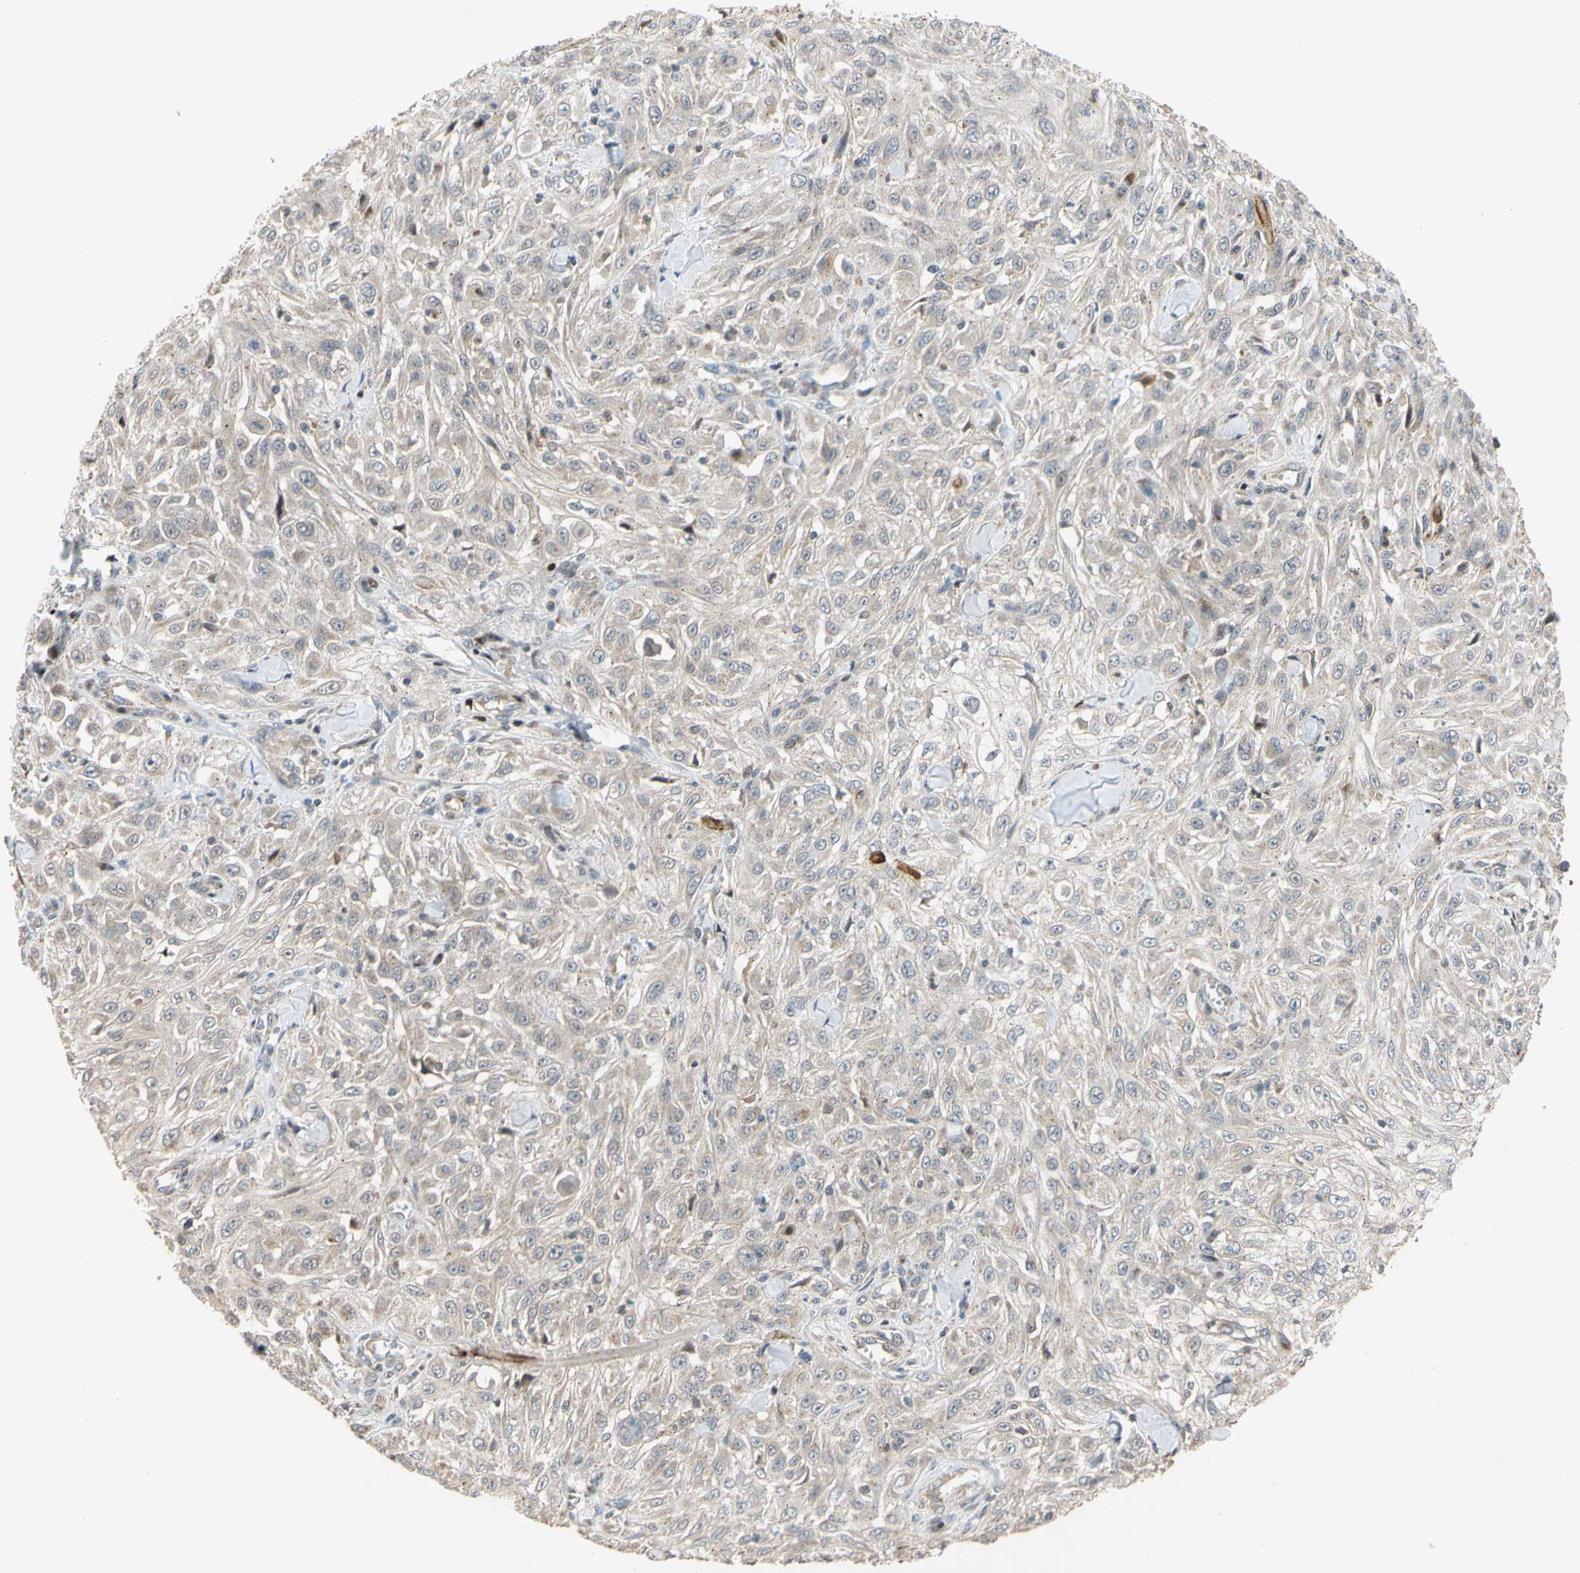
{"staining": {"intensity": "weak", "quantity": "<25%", "location": "cytoplasmic/membranous"}, "tissue": "skin cancer", "cell_type": "Tumor cells", "image_type": "cancer", "snomed": [{"axis": "morphology", "description": "Squamous cell carcinoma, NOS"}, {"axis": "morphology", "description": "Squamous cell carcinoma, metastatic, NOS"}, {"axis": "topography", "description": "Skin"}, {"axis": "topography", "description": "Lymph node"}], "caption": "This is a image of immunohistochemistry (IHC) staining of skin cancer, which shows no expression in tumor cells. (Brightfield microscopy of DAB IHC at high magnification).", "gene": "IP6K2", "patient": {"sex": "male", "age": 75}}